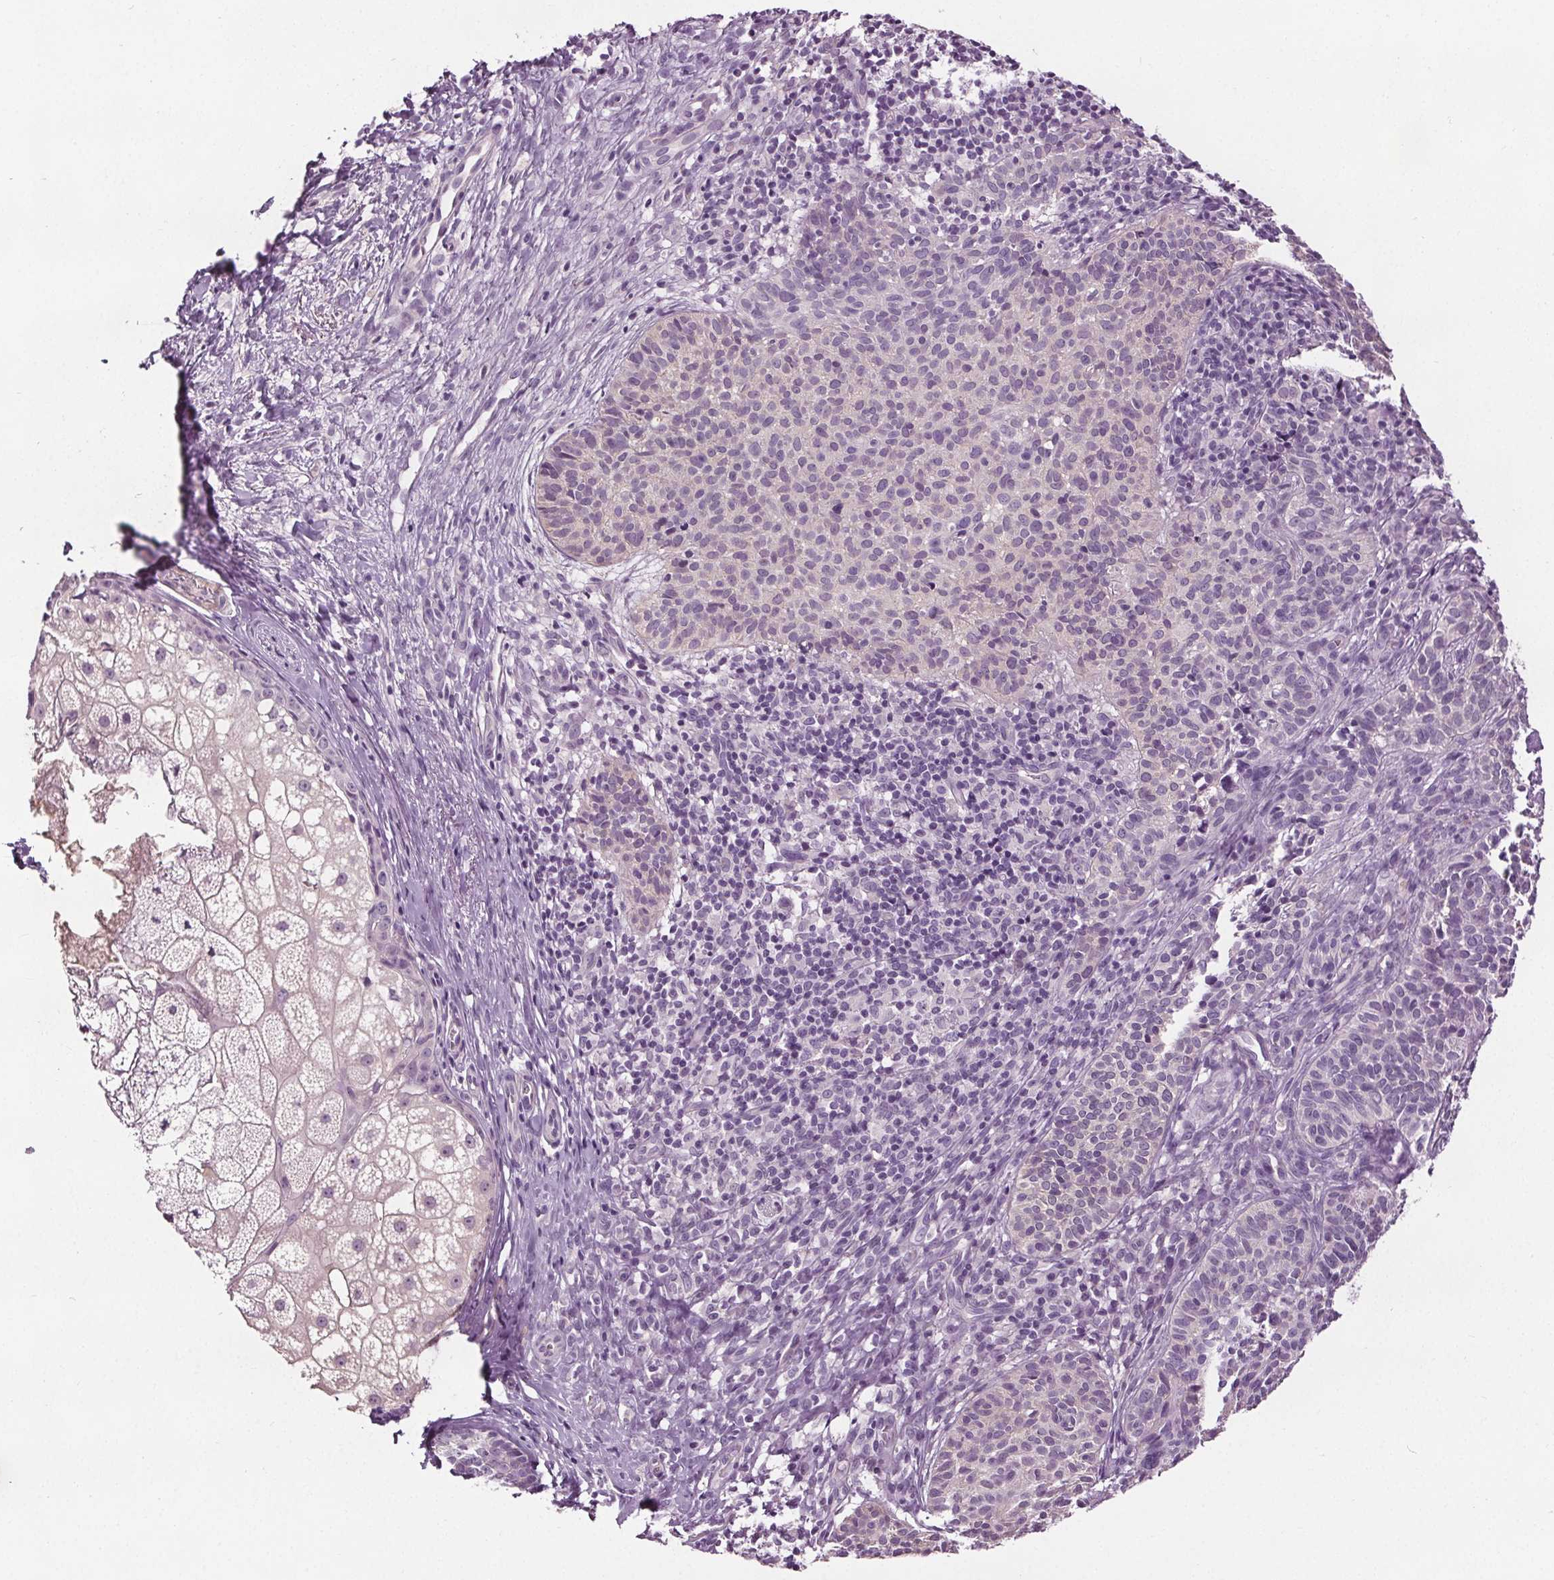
{"staining": {"intensity": "negative", "quantity": "none", "location": "none"}, "tissue": "skin cancer", "cell_type": "Tumor cells", "image_type": "cancer", "snomed": [{"axis": "morphology", "description": "Basal cell carcinoma"}, {"axis": "topography", "description": "Skin"}], "caption": "Tumor cells show no significant staining in basal cell carcinoma (skin).", "gene": "RASA1", "patient": {"sex": "male", "age": 57}}